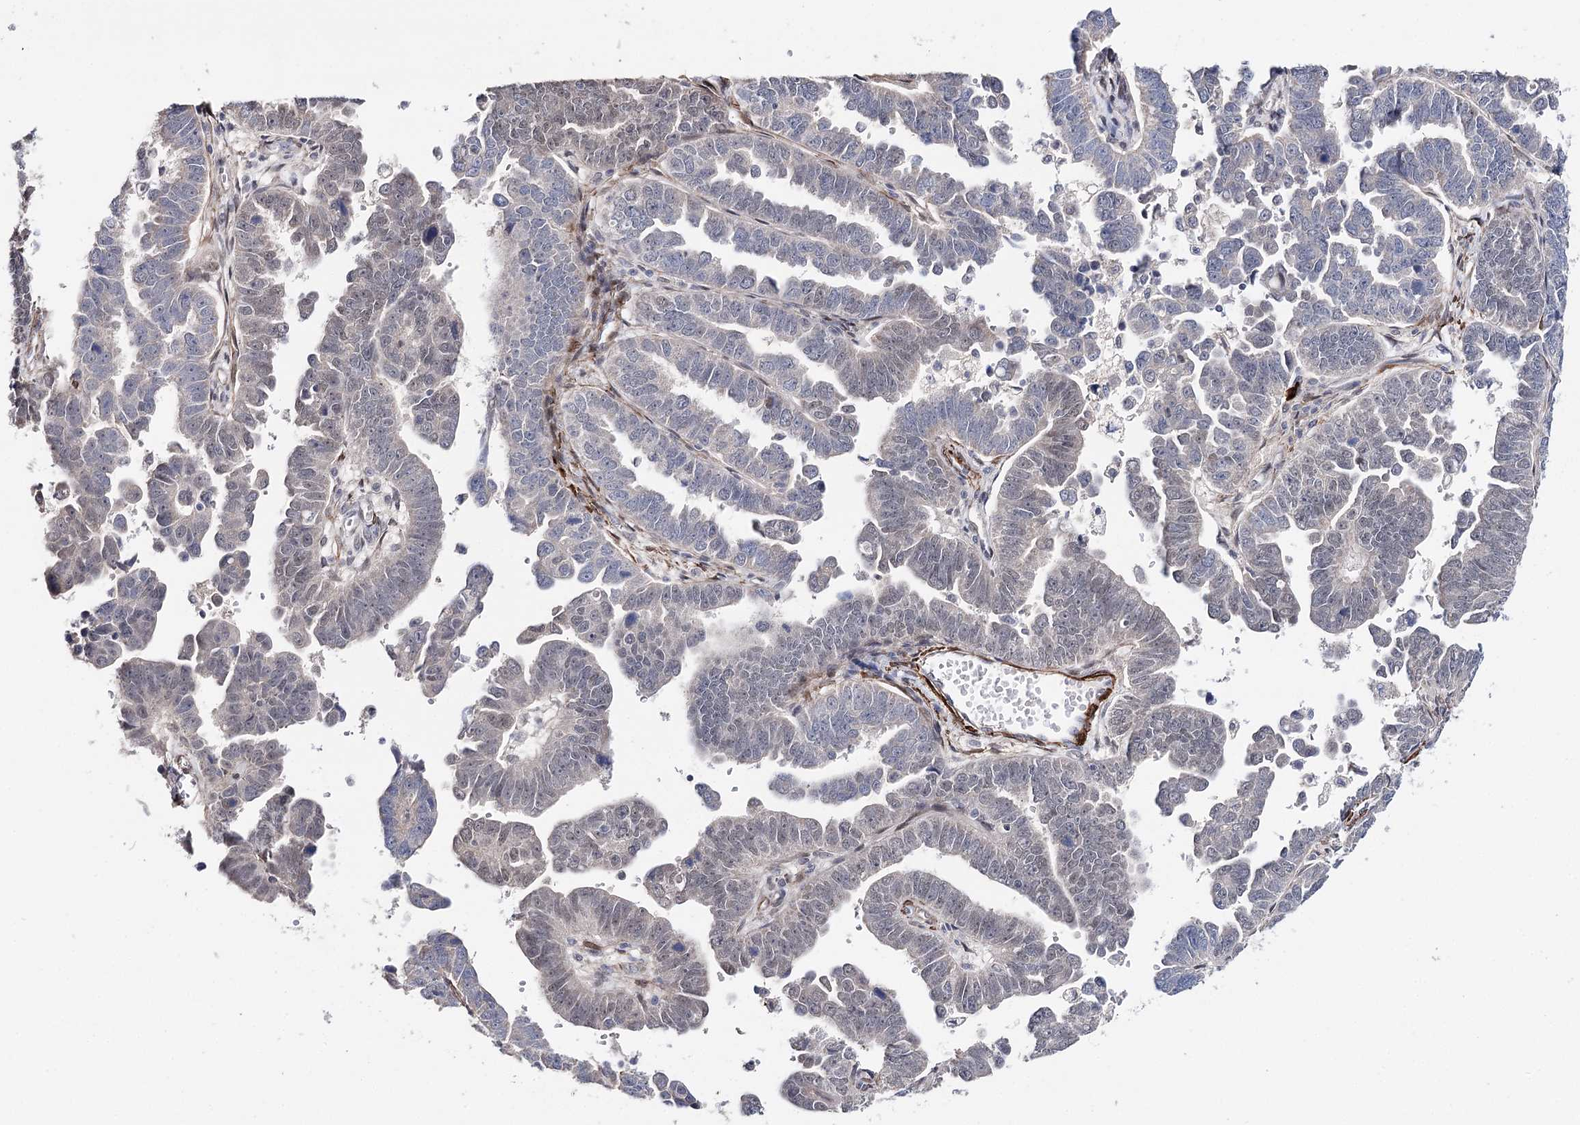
{"staining": {"intensity": "weak", "quantity": "<25%", "location": "nuclear"}, "tissue": "endometrial cancer", "cell_type": "Tumor cells", "image_type": "cancer", "snomed": [{"axis": "morphology", "description": "Adenocarcinoma, NOS"}, {"axis": "topography", "description": "Endometrium"}], "caption": "A photomicrograph of endometrial cancer (adenocarcinoma) stained for a protein reveals no brown staining in tumor cells.", "gene": "CFAP46", "patient": {"sex": "female", "age": 75}}